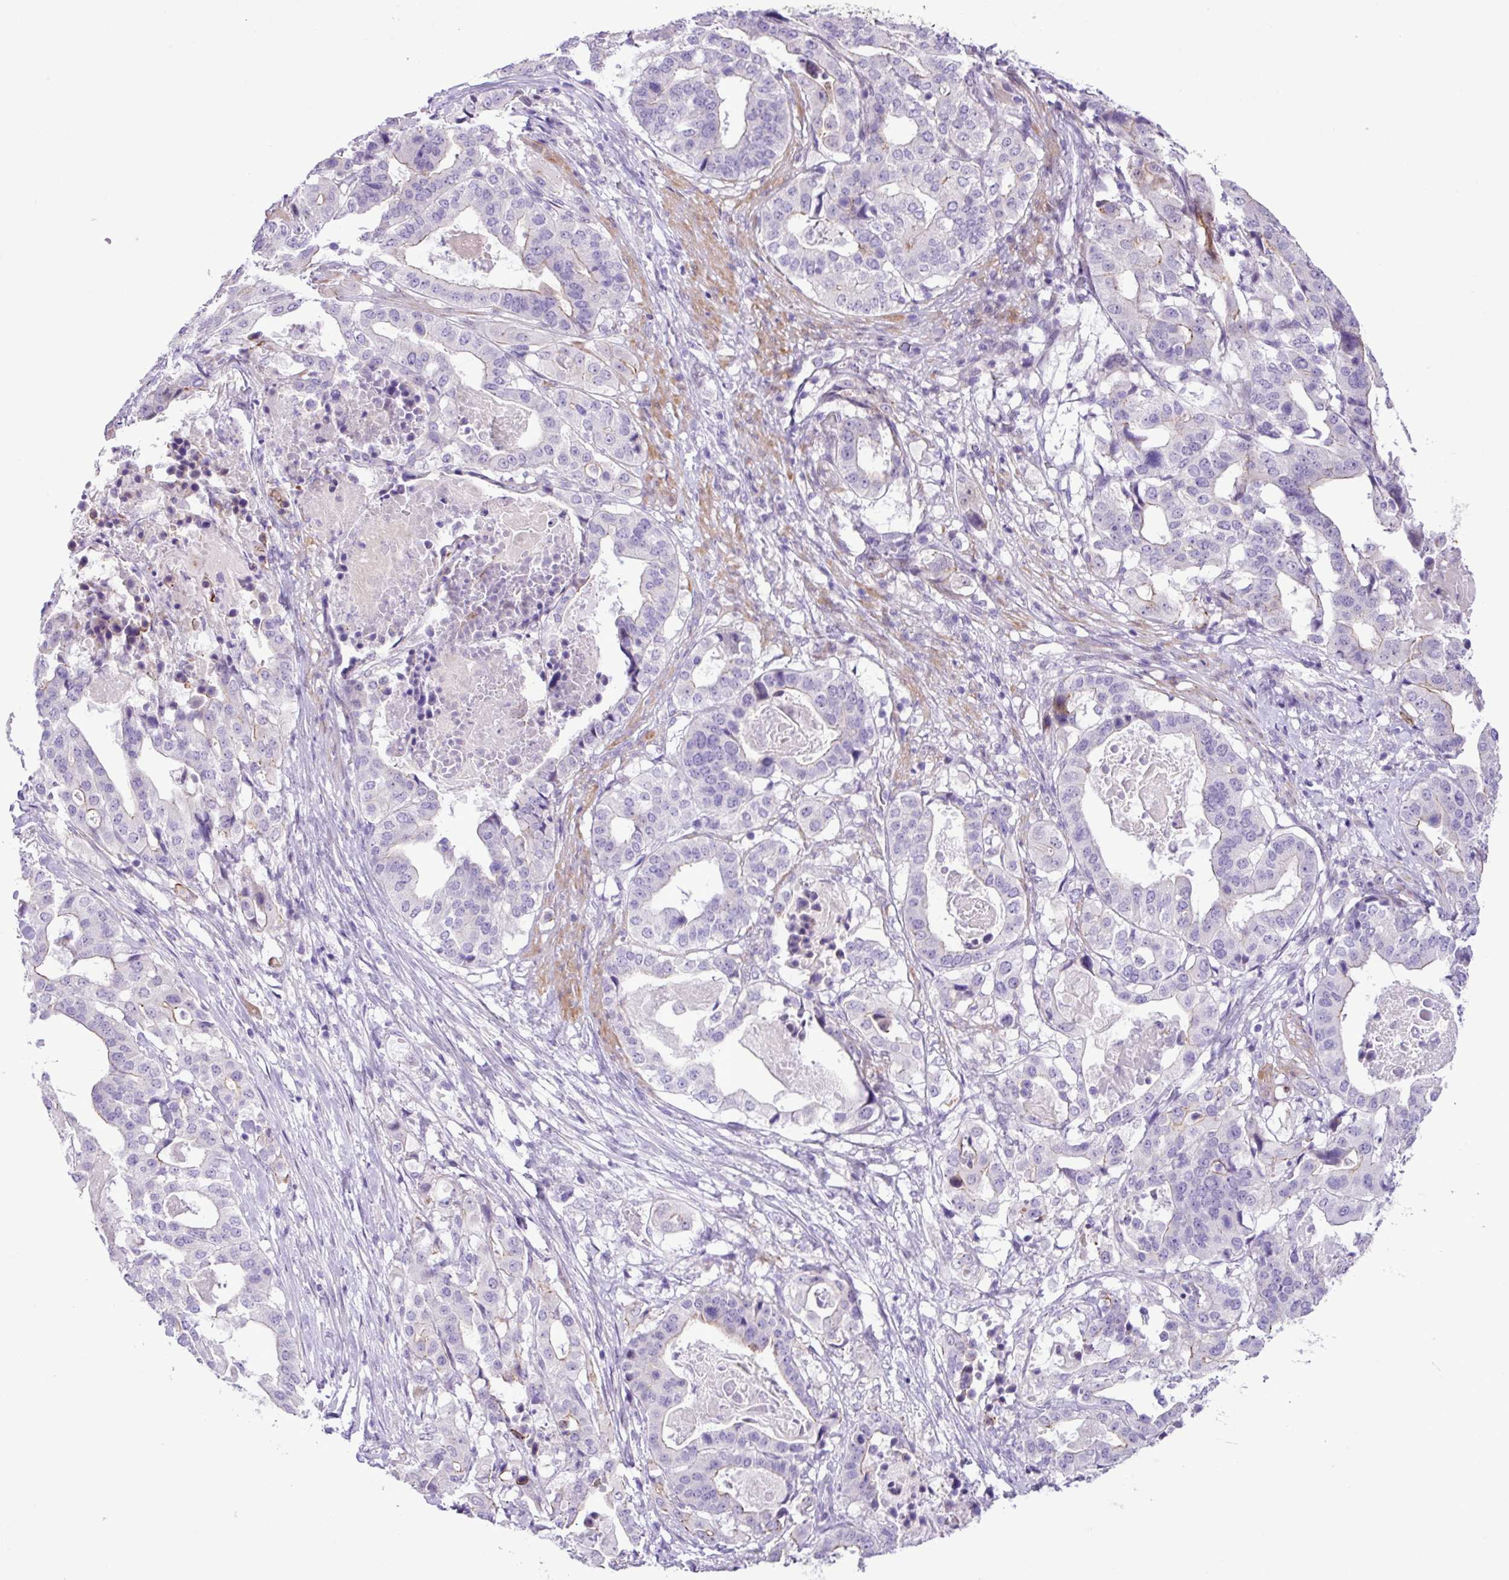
{"staining": {"intensity": "weak", "quantity": "25%-75%", "location": "cytoplasmic/membranous"}, "tissue": "stomach cancer", "cell_type": "Tumor cells", "image_type": "cancer", "snomed": [{"axis": "morphology", "description": "Adenocarcinoma, NOS"}, {"axis": "topography", "description": "Stomach"}], "caption": "Approximately 25%-75% of tumor cells in stomach adenocarcinoma show weak cytoplasmic/membranous protein expression as visualized by brown immunohistochemical staining.", "gene": "YLPM1", "patient": {"sex": "male", "age": 48}}